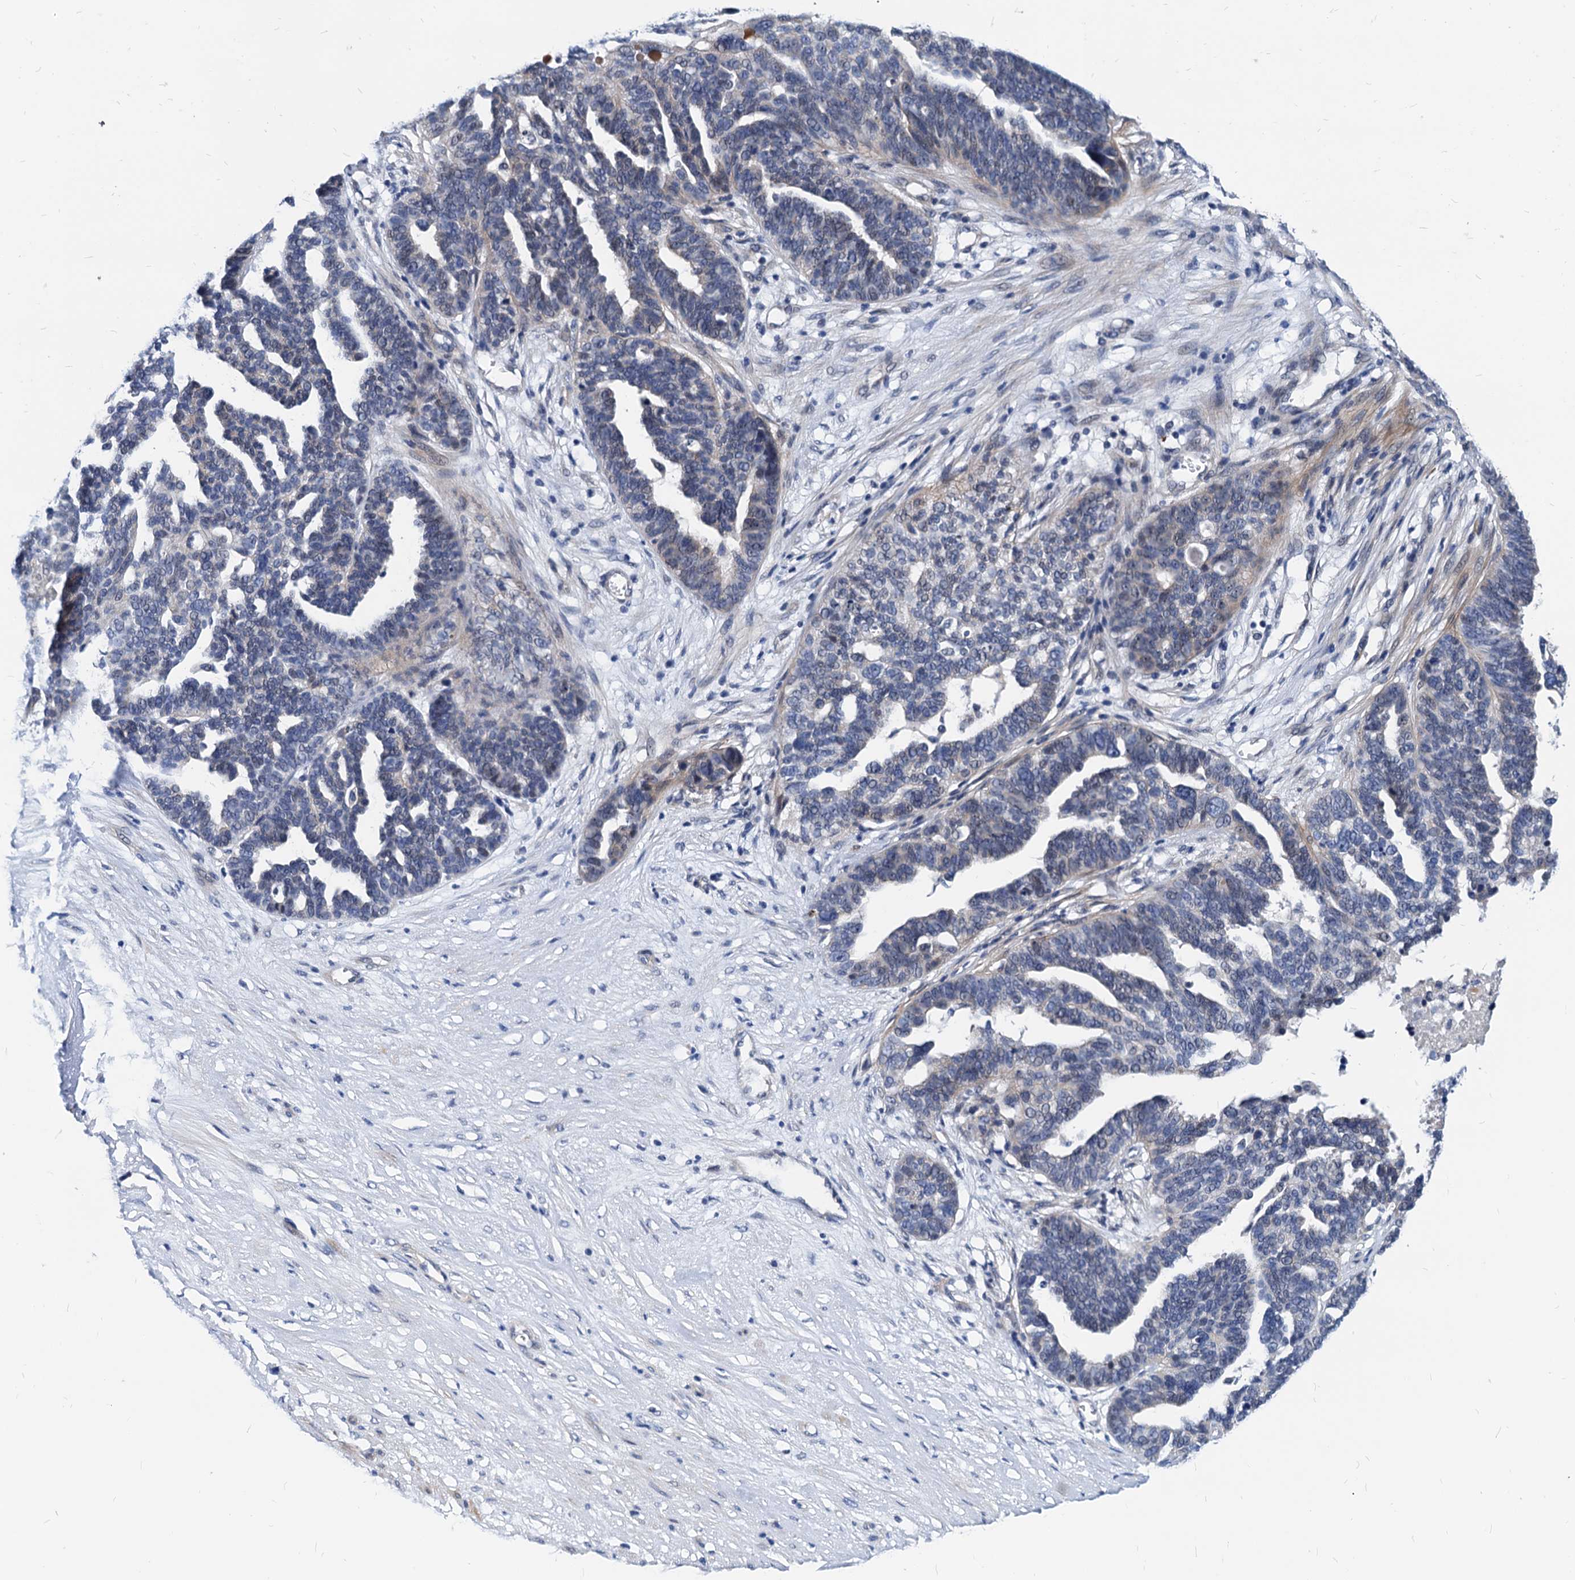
{"staining": {"intensity": "negative", "quantity": "none", "location": "none"}, "tissue": "ovarian cancer", "cell_type": "Tumor cells", "image_type": "cancer", "snomed": [{"axis": "morphology", "description": "Cystadenocarcinoma, serous, NOS"}, {"axis": "topography", "description": "Ovary"}], "caption": "Immunohistochemistry photomicrograph of neoplastic tissue: ovarian cancer (serous cystadenocarcinoma) stained with DAB exhibits no significant protein staining in tumor cells. (DAB immunohistochemistry (IHC), high magnification).", "gene": "HSF2", "patient": {"sex": "female", "age": 59}}